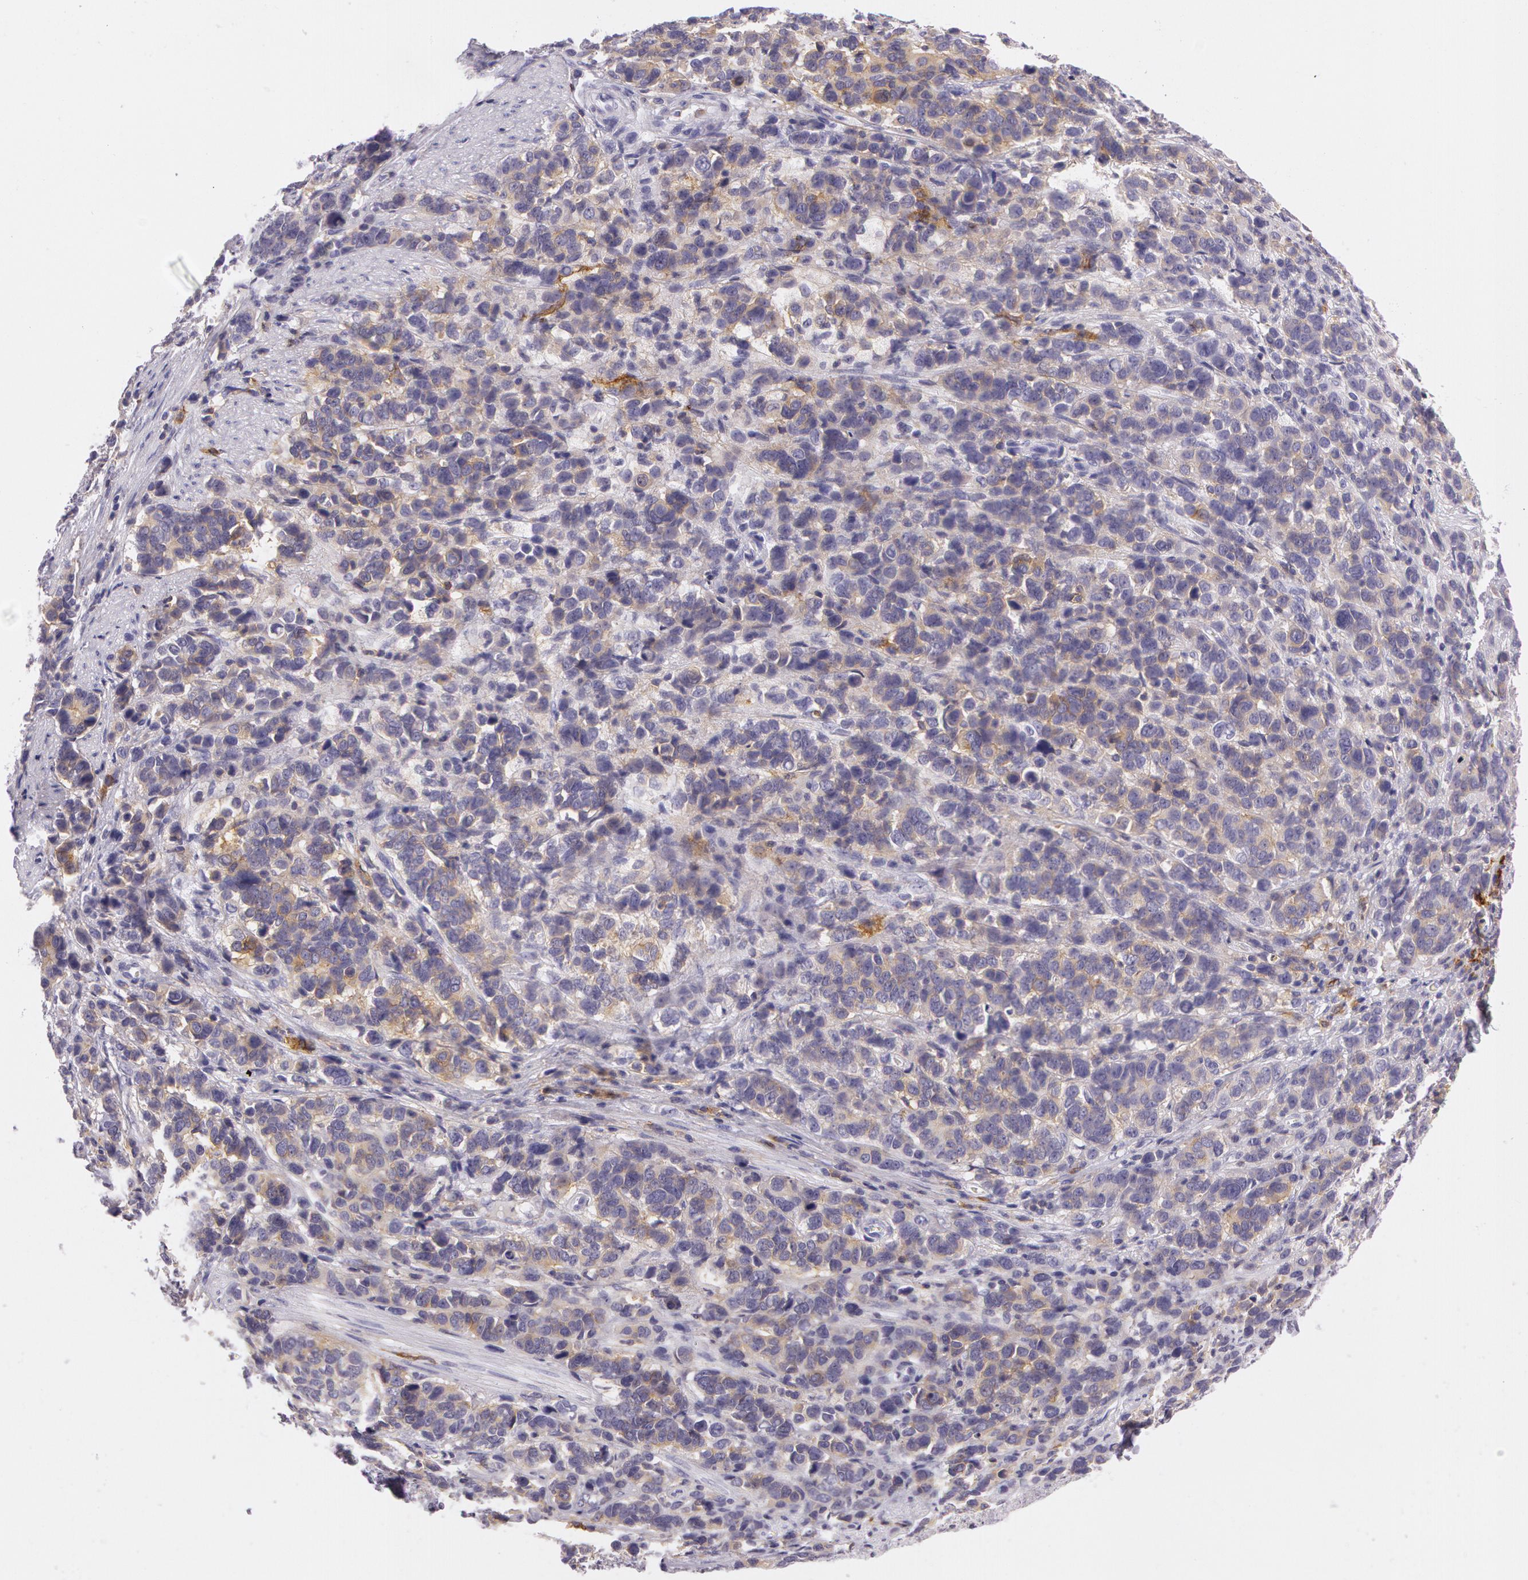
{"staining": {"intensity": "weak", "quantity": "25%-75%", "location": "cytoplasmic/membranous"}, "tissue": "stomach cancer", "cell_type": "Tumor cells", "image_type": "cancer", "snomed": [{"axis": "morphology", "description": "Adenocarcinoma, NOS"}, {"axis": "topography", "description": "Stomach, upper"}], "caption": "Protein expression analysis of adenocarcinoma (stomach) exhibits weak cytoplasmic/membranous positivity in about 25%-75% of tumor cells. Ihc stains the protein in brown and the nuclei are stained blue.", "gene": "LY75", "patient": {"sex": "male", "age": 71}}